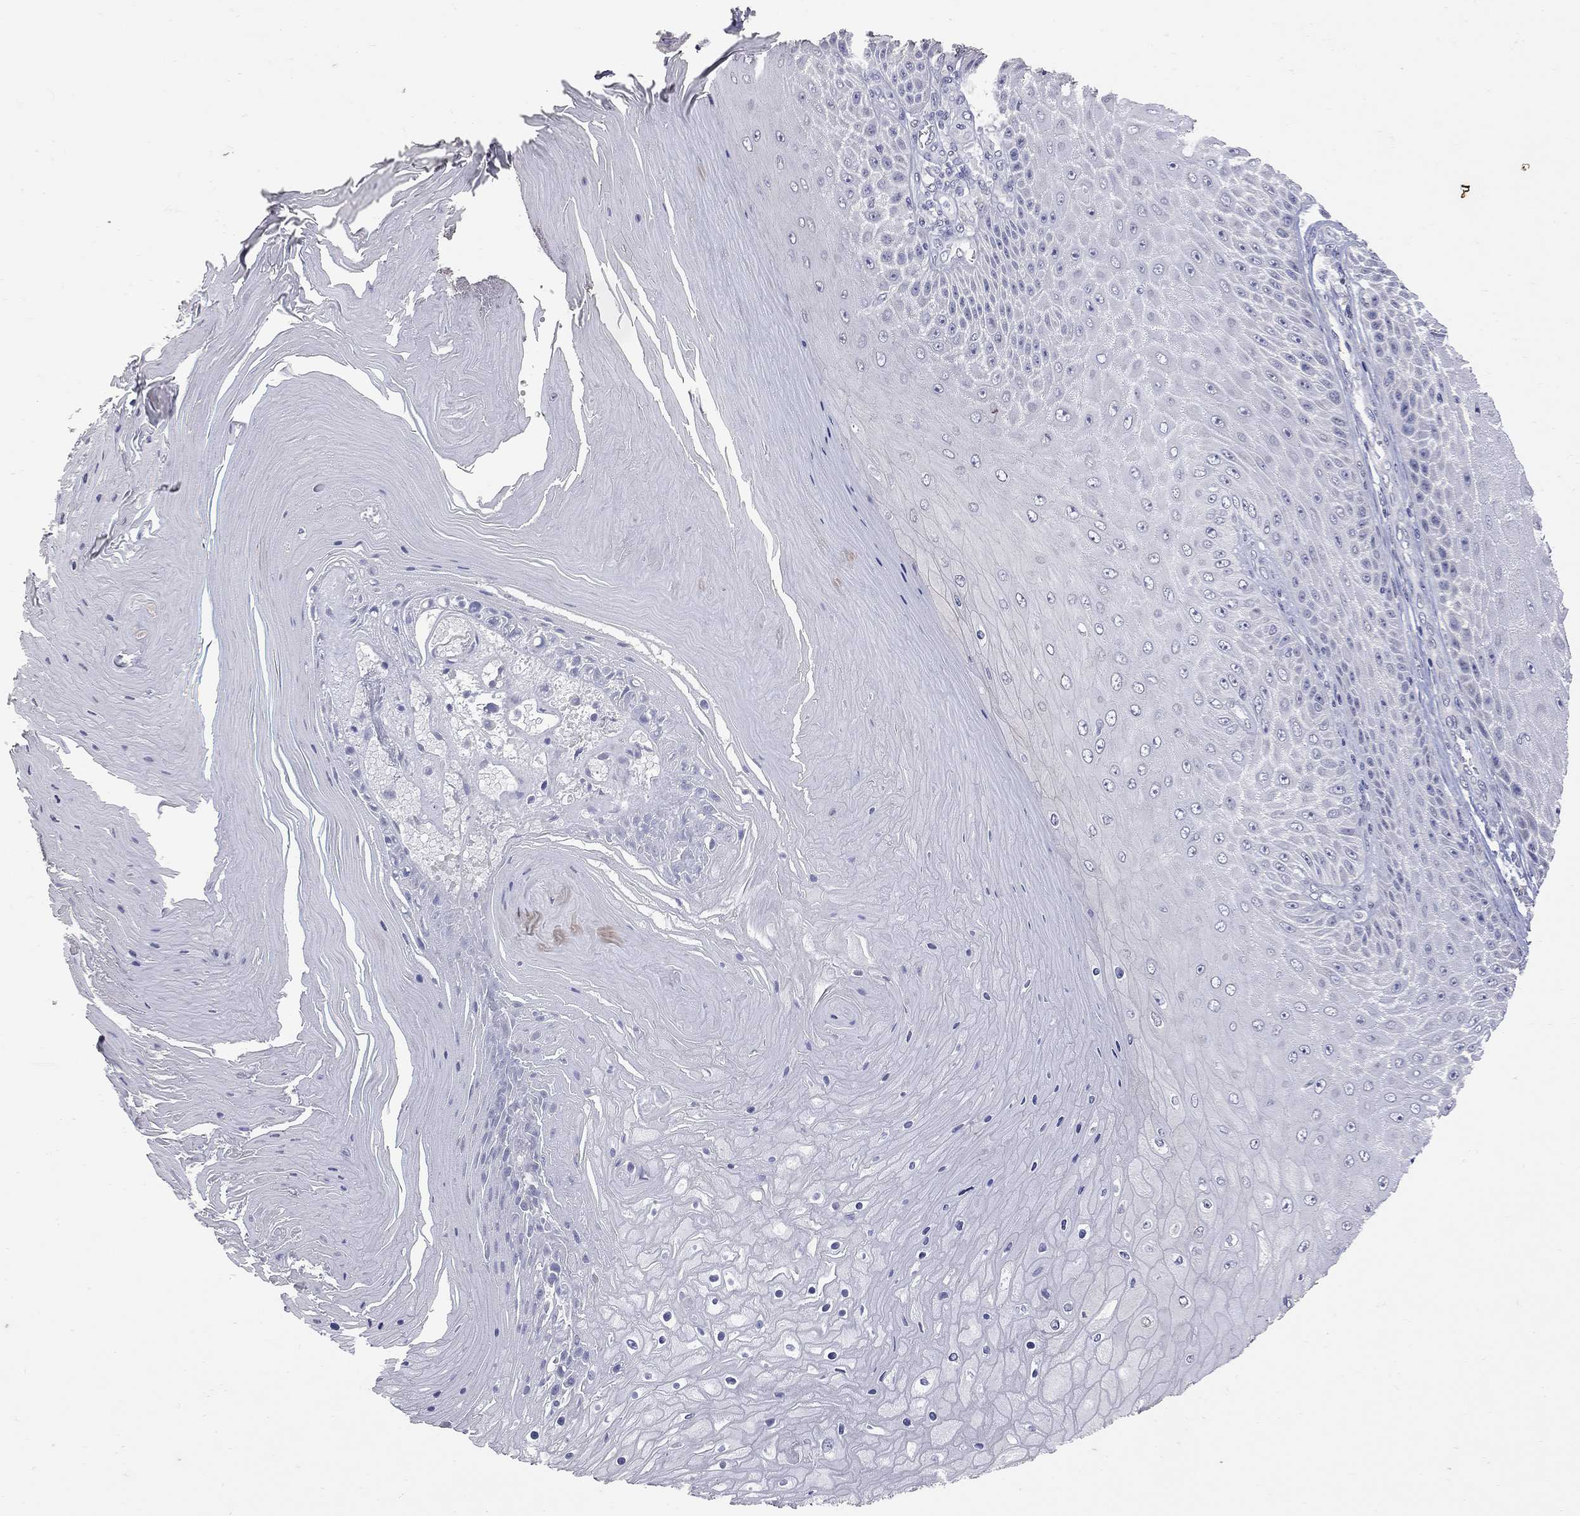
{"staining": {"intensity": "negative", "quantity": "none", "location": "none"}, "tissue": "skin cancer", "cell_type": "Tumor cells", "image_type": "cancer", "snomed": [{"axis": "morphology", "description": "Squamous cell carcinoma, NOS"}, {"axis": "topography", "description": "Skin"}], "caption": "An IHC histopathology image of skin cancer is shown. There is no staining in tumor cells of skin cancer. The staining is performed using DAB (3,3'-diaminobenzidine) brown chromogen with nuclei counter-stained in using hematoxylin.", "gene": "NOS2", "patient": {"sex": "male", "age": 62}}